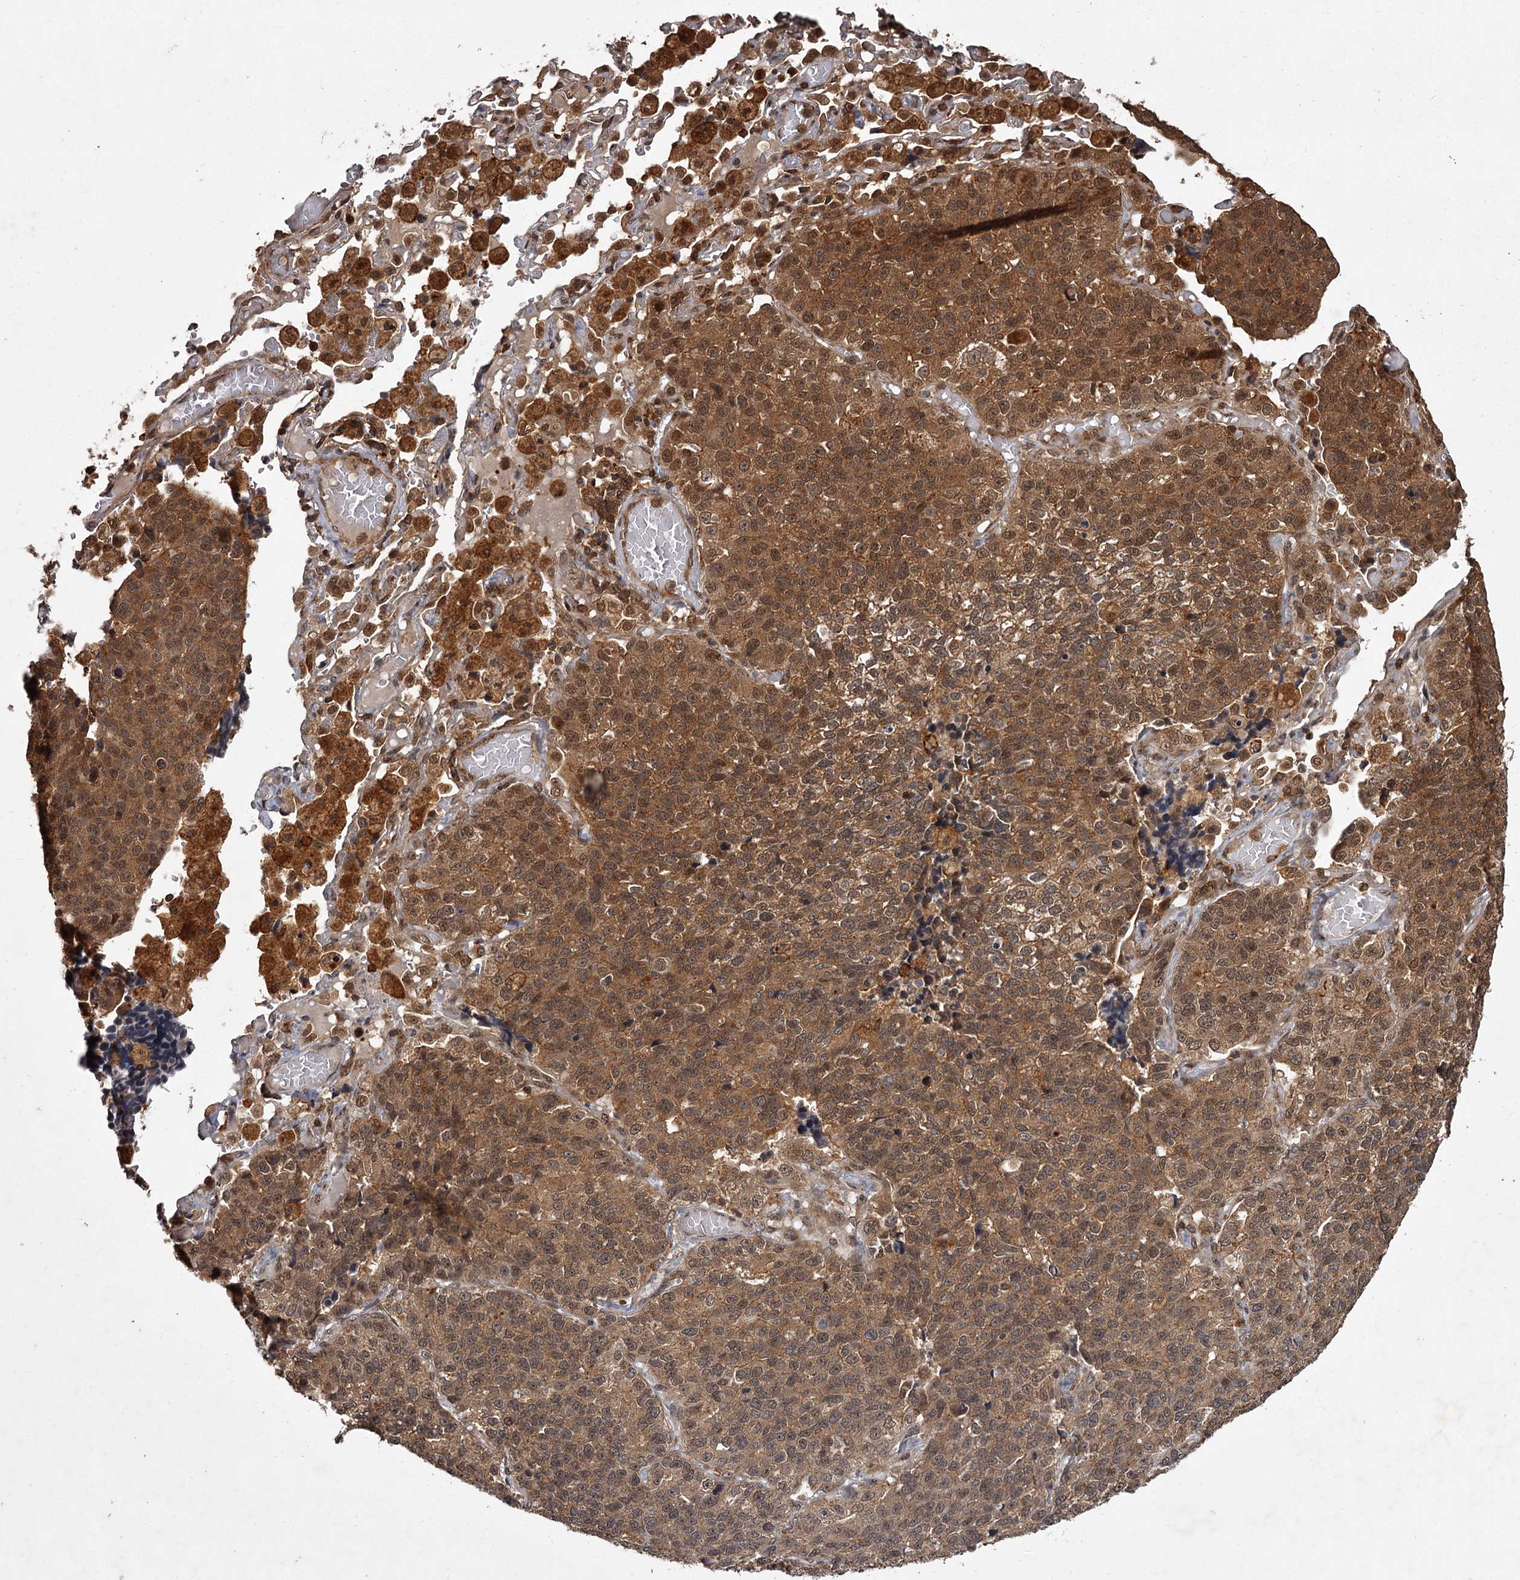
{"staining": {"intensity": "moderate", "quantity": ">75%", "location": "cytoplasmic/membranous,nuclear"}, "tissue": "lung cancer", "cell_type": "Tumor cells", "image_type": "cancer", "snomed": [{"axis": "morphology", "description": "Adenocarcinoma, NOS"}, {"axis": "topography", "description": "Lung"}], "caption": "A high-resolution photomicrograph shows immunohistochemistry staining of lung cancer, which reveals moderate cytoplasmic/membranous and nuclear expression in approximately >75% of tumor cells. The staining is performed using DAB brown chromogen to label protein expression. The nuclei are counter-stained blue using hematoxylin.", "gene": "TBC1D23", "patient": {"sex": "male", "age": 49}}